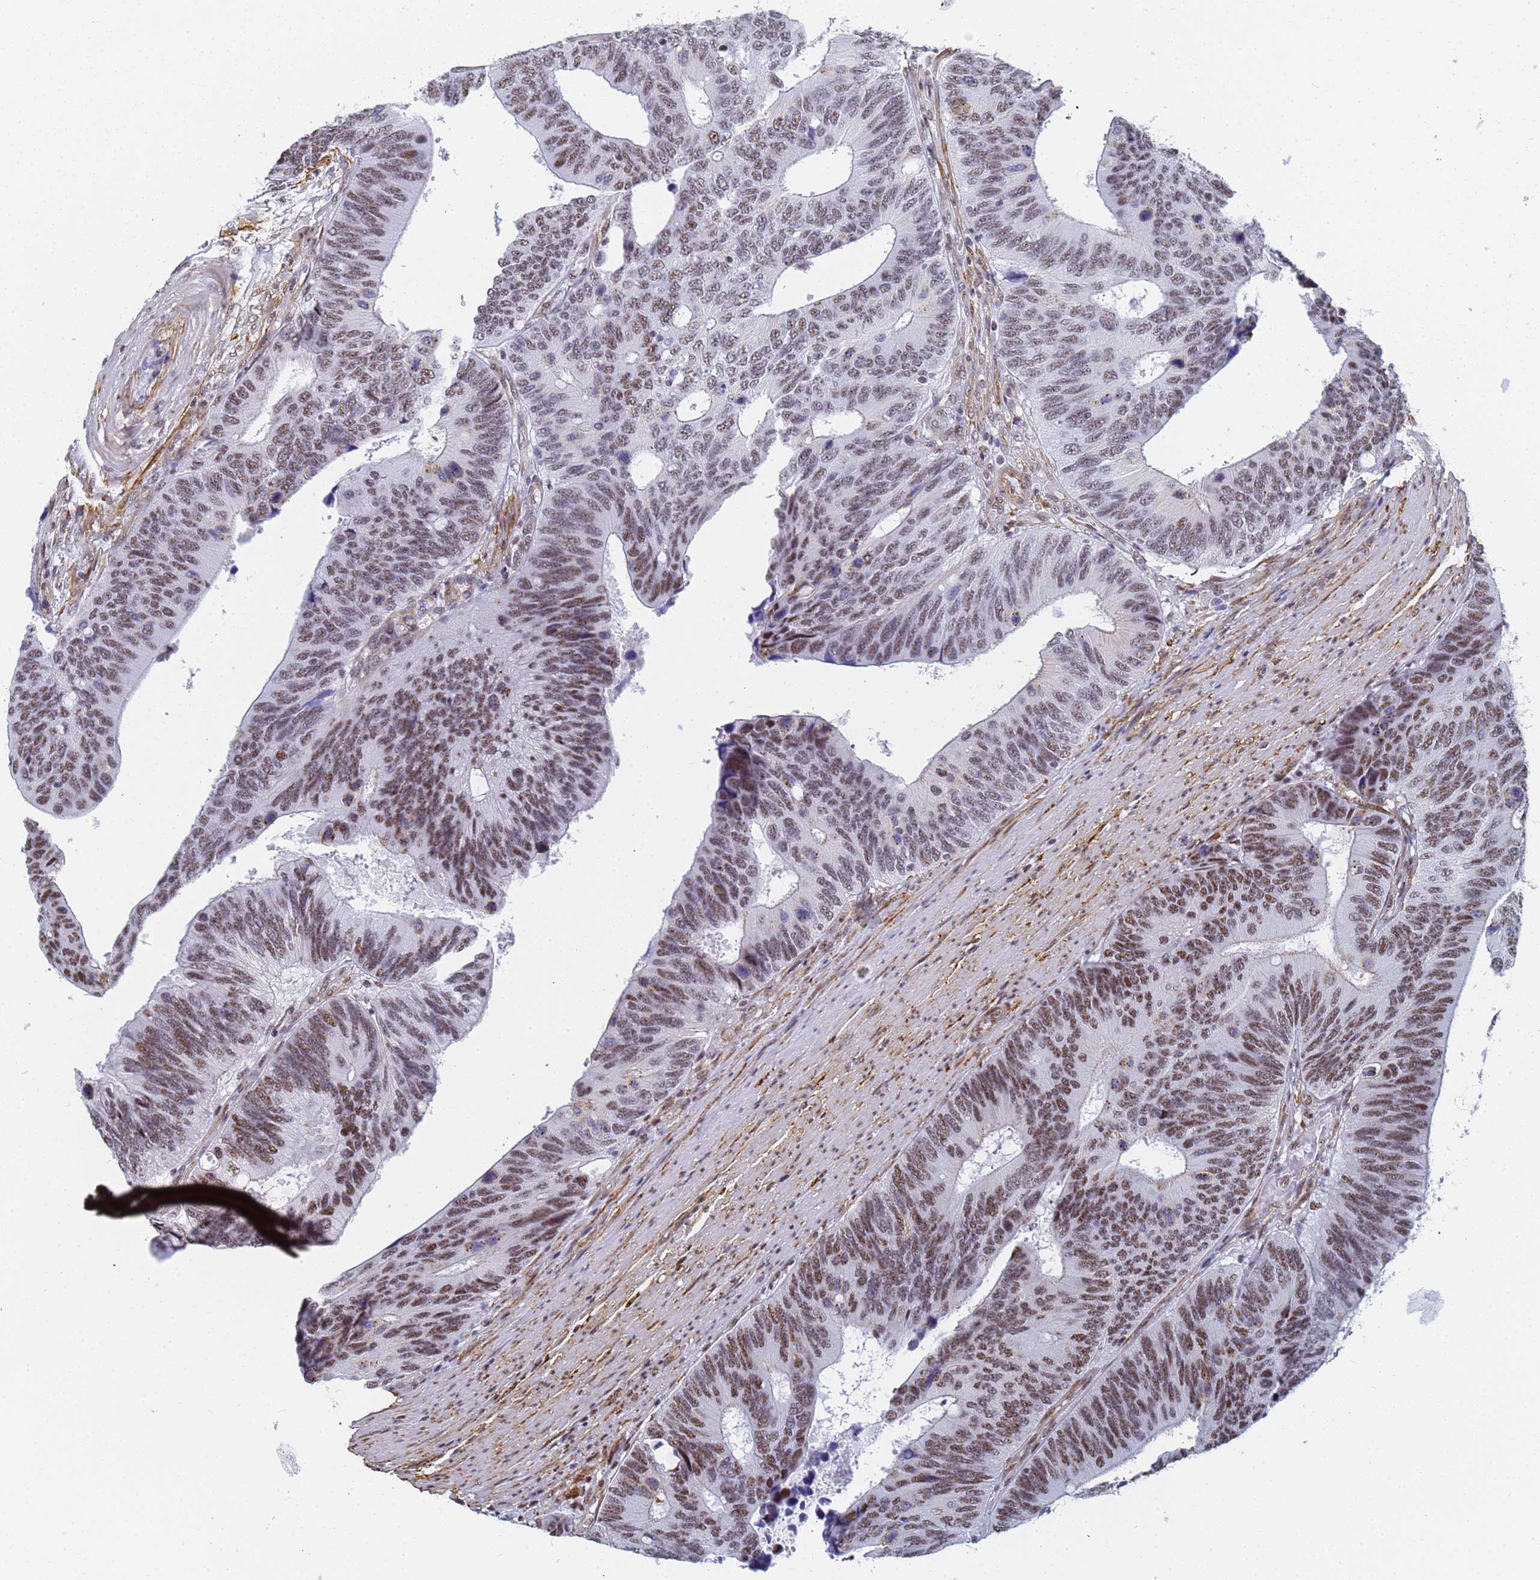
{"staining": {"intensity": "moderate", "quantity": "25%-75%", "location": "nuclear"}, "tissue": "colorectal cancer", "cell_type": "Tumor cells", "image_type": "cancer", "snomed": [{"axis": "morphology", "description": "Adenocarcinoma, NOS"}, {"axis": "topography", "description": "Colon"}], "caption": "Immunohistochemistry (IHC) image of human colorectal cancer (adenocarcinoma) stained for a protein (brown), which exhibits medium levels of moderate nuclear staining in approximately 25%-75% of tumor cells.", "gene": "PRRT4", "patient": {"sex": "male", "age": 87}}